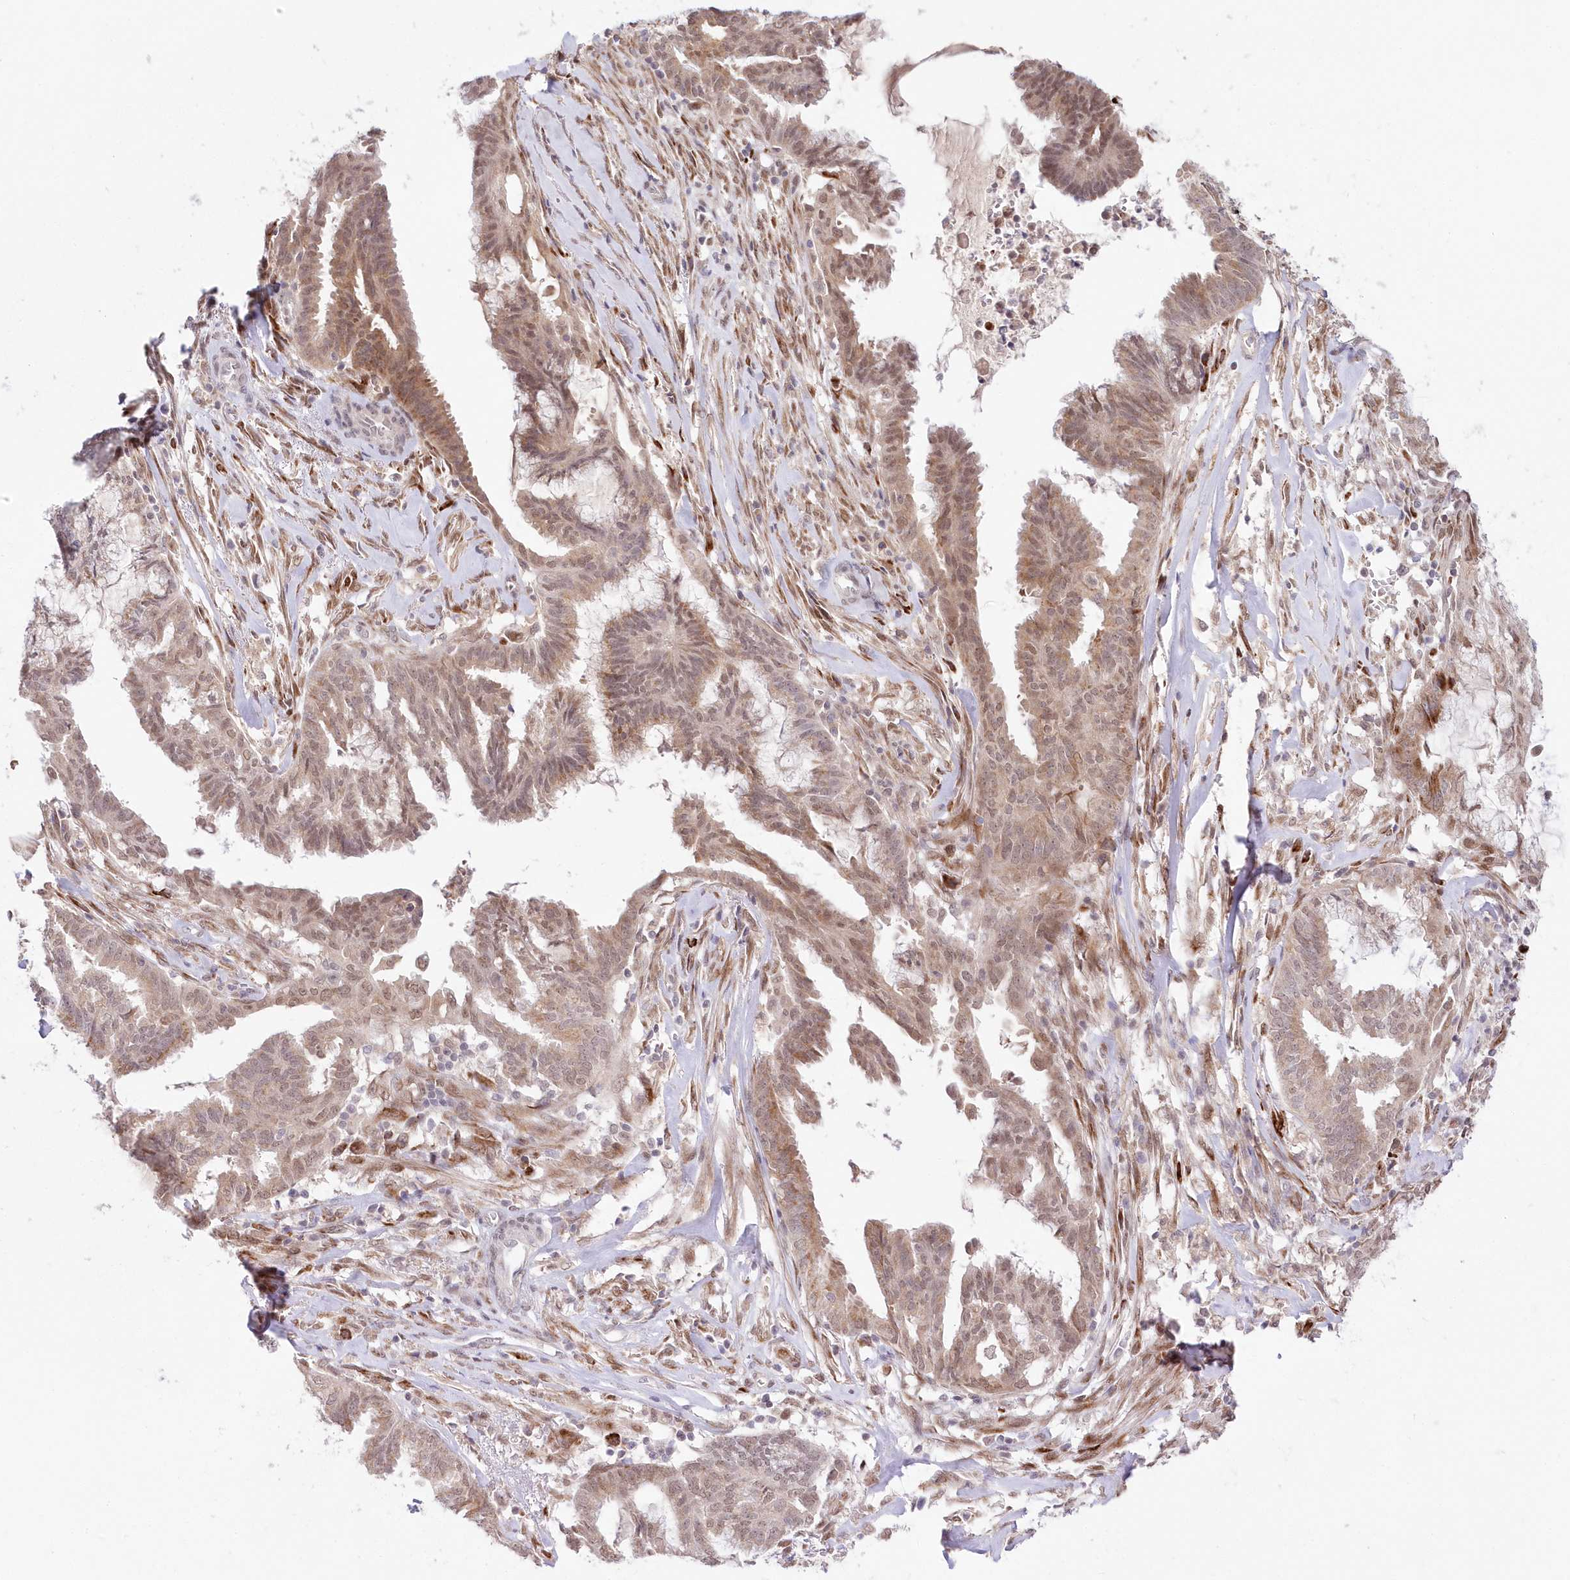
{"staining": {"intensity": "weak", "quantity": "25%-75%", "location": "cytoplasmic/membranous,nuclear"}, "tissue": "endometrial cancer", "cell_type": "Tumor cells", "image_type": "cancer", "snomed": [{"axis": "morphology", "description": "Adenocarcinoma, NOS"}, {"axis": "topography", "description": "Endometrium"}], "caption": "A brown stain highlights weak cytoplasmic/membranous and nuclear positivity of a protein in human endometrial adenocarcinoma tumor cells. Using DAB (brown) and hematoxylin (blue) stains, captured at high magnification using brightfield microscopy.", "gene": "LDB1", "patient": {"sex": "female", "age": 86}}